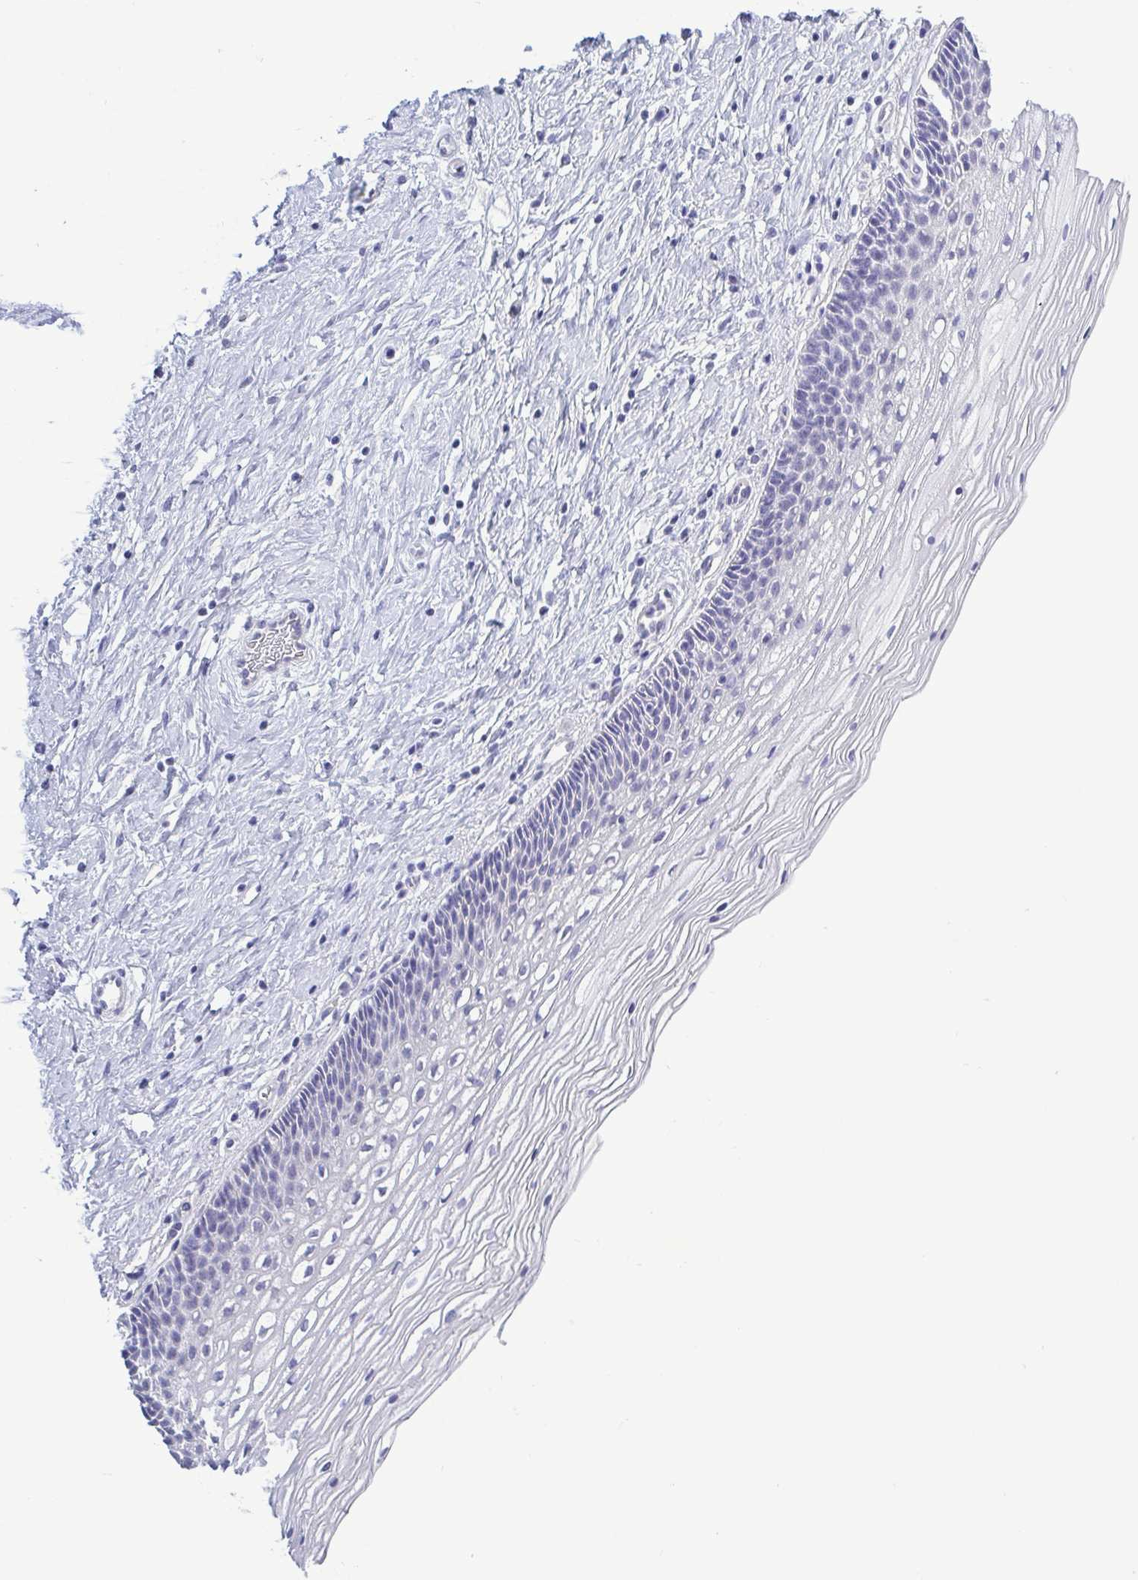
{"staining": {"intensity": "negative", "quantity": "none", "location": "none"}, "tissue": "cervix", "cell_type": "Glandular cells", "image_type": "normal", "snomed": [{"axis": "morphology", "description": "Normal tissue, NOS"}, {"axis": "topography", "description": "Cervix"}], "caption": "An image of cervix stained for a protein demonstrates no brown staining in glandular cells. (Stains: DAB (3,3'-diaminobenzidine) immunohistochemistry with hematoxylin counter stain, Microscopy: brightfield microscopy at high magnification).", "gene": "TEX12", "patient": {"sex": "female", "age": 34}}